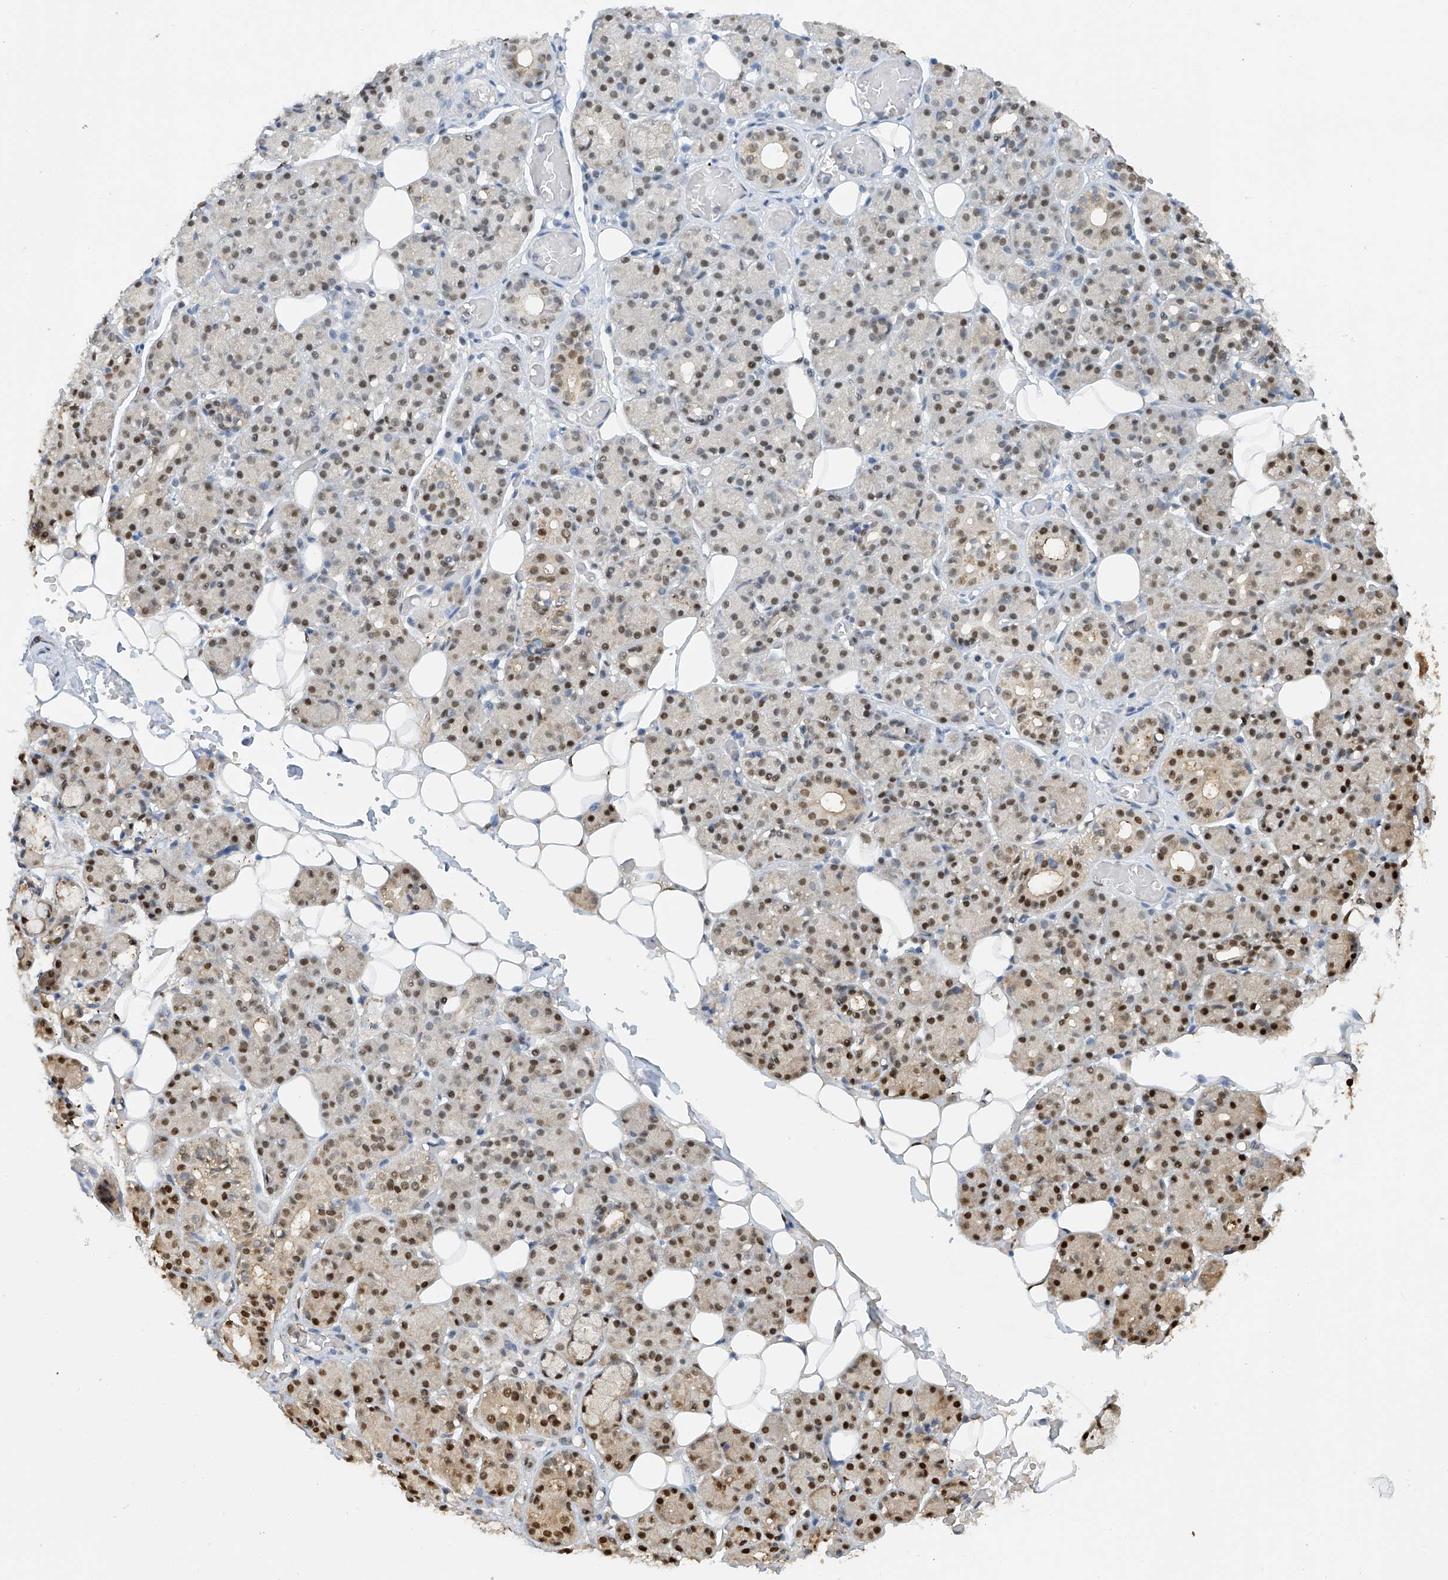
{"staining": {"intensity": "moderate", "quantity": "25%-75%", "location": "nuclear"}, "tissue": "salivary gland", "cell_type": "Glandular cells", "image_type": "normal", "snomed": [{"axis": "morphology", "description": "Normal tissue, NOS"}, {"axis": "topography", "description": "Salivary gland"}], "caption": "Moderate nuclear positivity for a protein is seen in about 25%-75% of glandular cells of unremarkable salivary gland using immunohistochemistry (IHC).", "gene": "PMM1", "patient": {"sex": "male", "age": 63}}